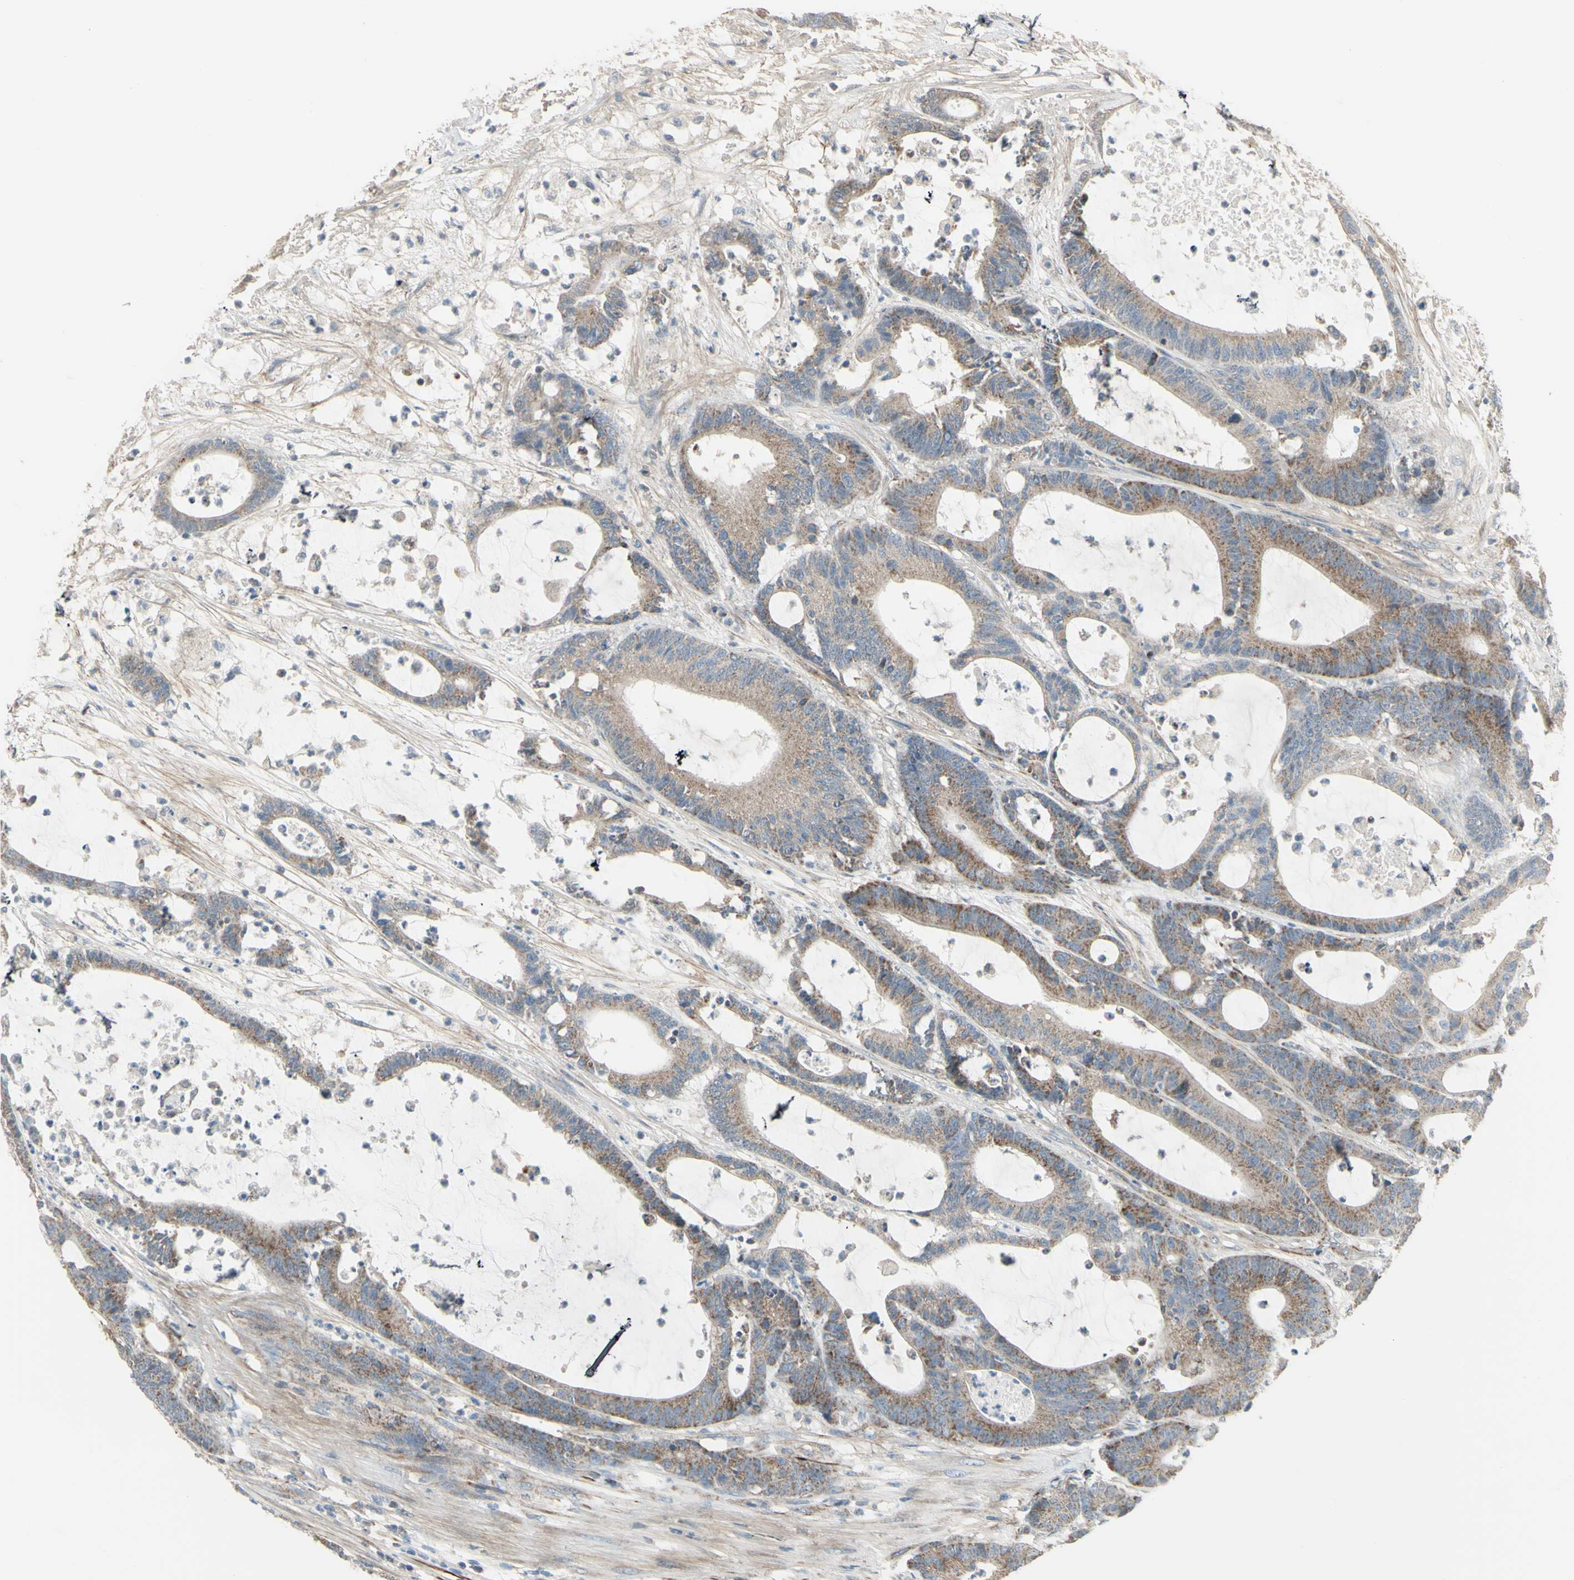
{"staining": {"intensity": "weak", "quantity": ">75%", "location": "cytoplasmic/membranous"}, "tissue": "colorectal cancer", "cell_type": "Tumor cells", "image_type": "cancer", "snomed": [{"axis": "morphology", "description": "Adenocarcinoma, NOS"}, {"axis": "topography", "description": "Colon"}], "caption": "Immunohistochemistry (IHC) photomicrograph of neoplastic tissue: colorectal cancer (adenocarcinoma) stained using IHC shows low levels of weak protein expression localized specifically in the cytoplasmic/membranous of tumor cells, appearing as a cytoplasmic/membranous brown color.", "gene": "FAM171B", "patient": {"sex": "female", "age": 84}}